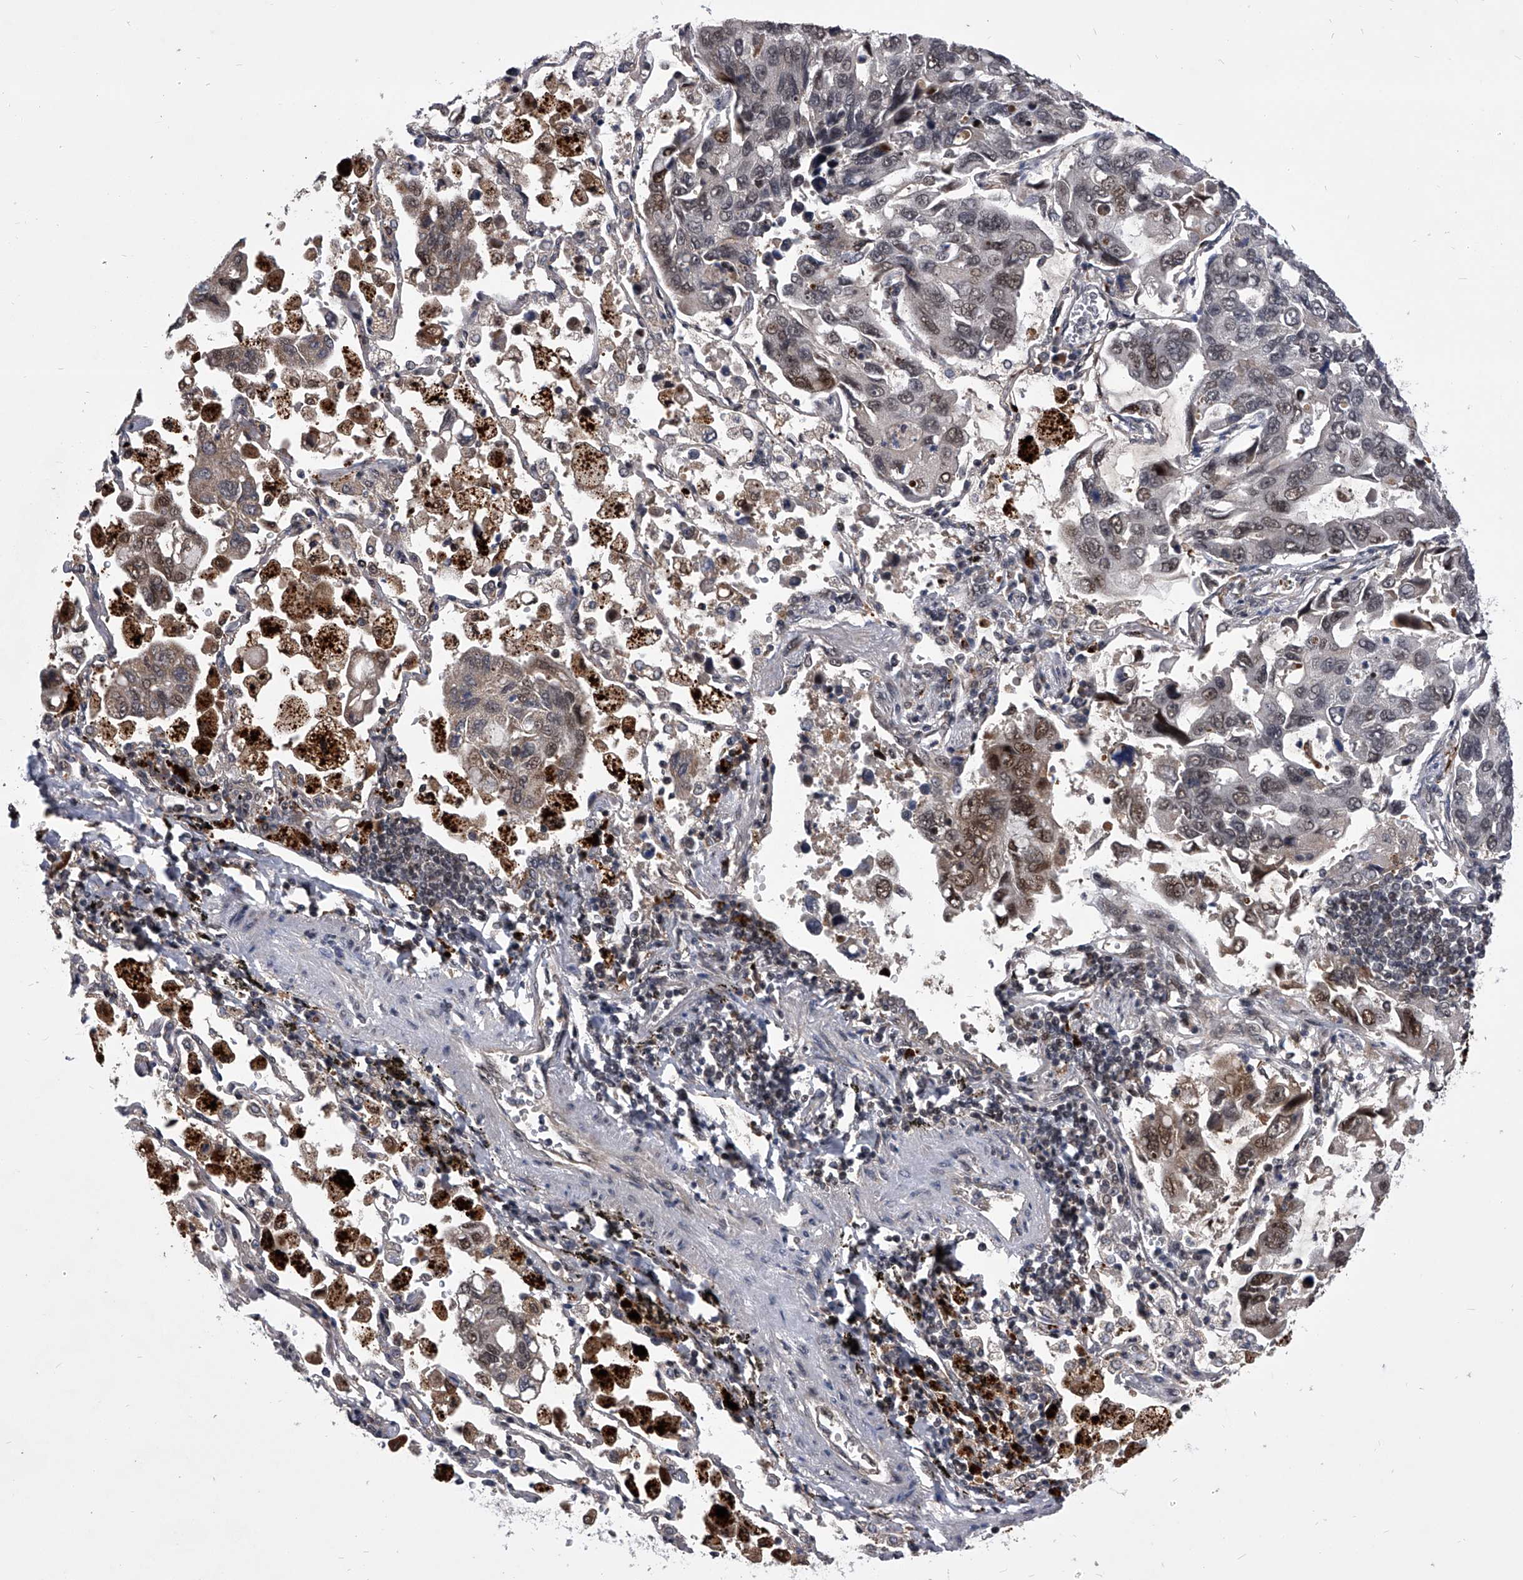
{"staining": {"intensity": "moderate", "quantity": "25%-75%", "location": "nuclear"}, "tissue": "lung cancer", "cell_type": "Tumor cells", "image_type": "cancer", "snomed": [{"axis": "morphology", "description": "Adenocarcinoma, NOS"}, {"axis": "topography", "description": "Lung"}], "caption": "Adenocarcinoma (lung) stained with IHC exhibits moderate nuclear expression in about 25%-75% of tumor cells. The staining was performed using DAB to visualize the protein expression in brown, while the nuclei were stained in blue with hematoxylin (Magnification: 20x).", "gene": "CMTR1", "patient": {"sex": "male", "age": 64}}